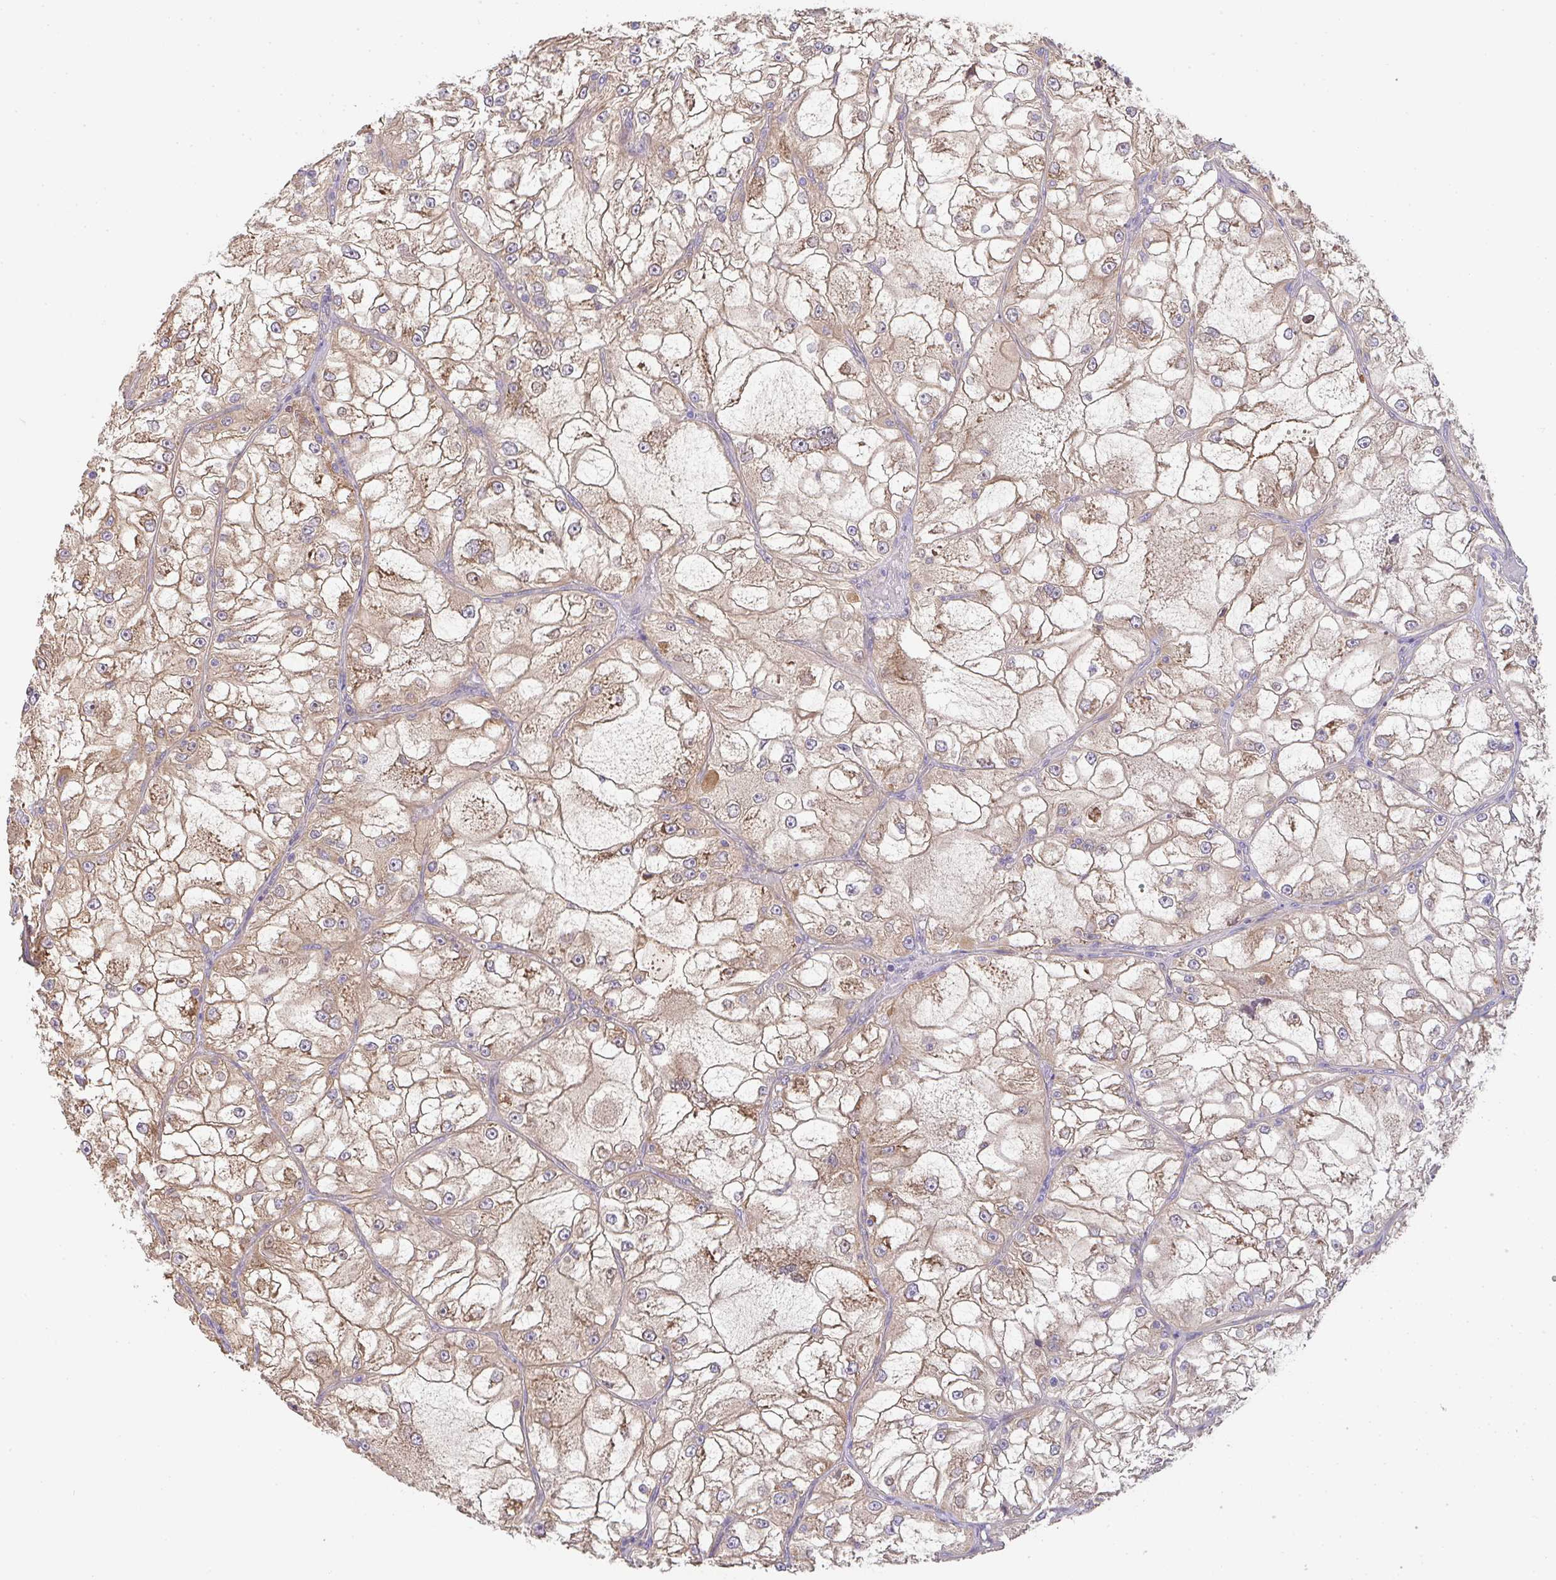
{"staining": {"intensity": "moderate", "quantity": ">75%", "location": "cytoplasmic/membranous"}, "tissue": "renal cancer", "cell_type": "Tumor cells", "image_type": "cancer", "snomed": [{"axis": "morphology", "description": "Adenocarcinoma, NOS"}, {"axis": "topography", "description": "Kidney"}], "caption": "This image demonstrates renal cancer stained with IHC to label a protein in brown. The cytoplasmic/membranous of tumor cells show moderate positivity for the protein. Nuclei are counter-stained blue.", "gene": "EEF1AKMT1", "patient": {"sex": "female", "age": 72}}